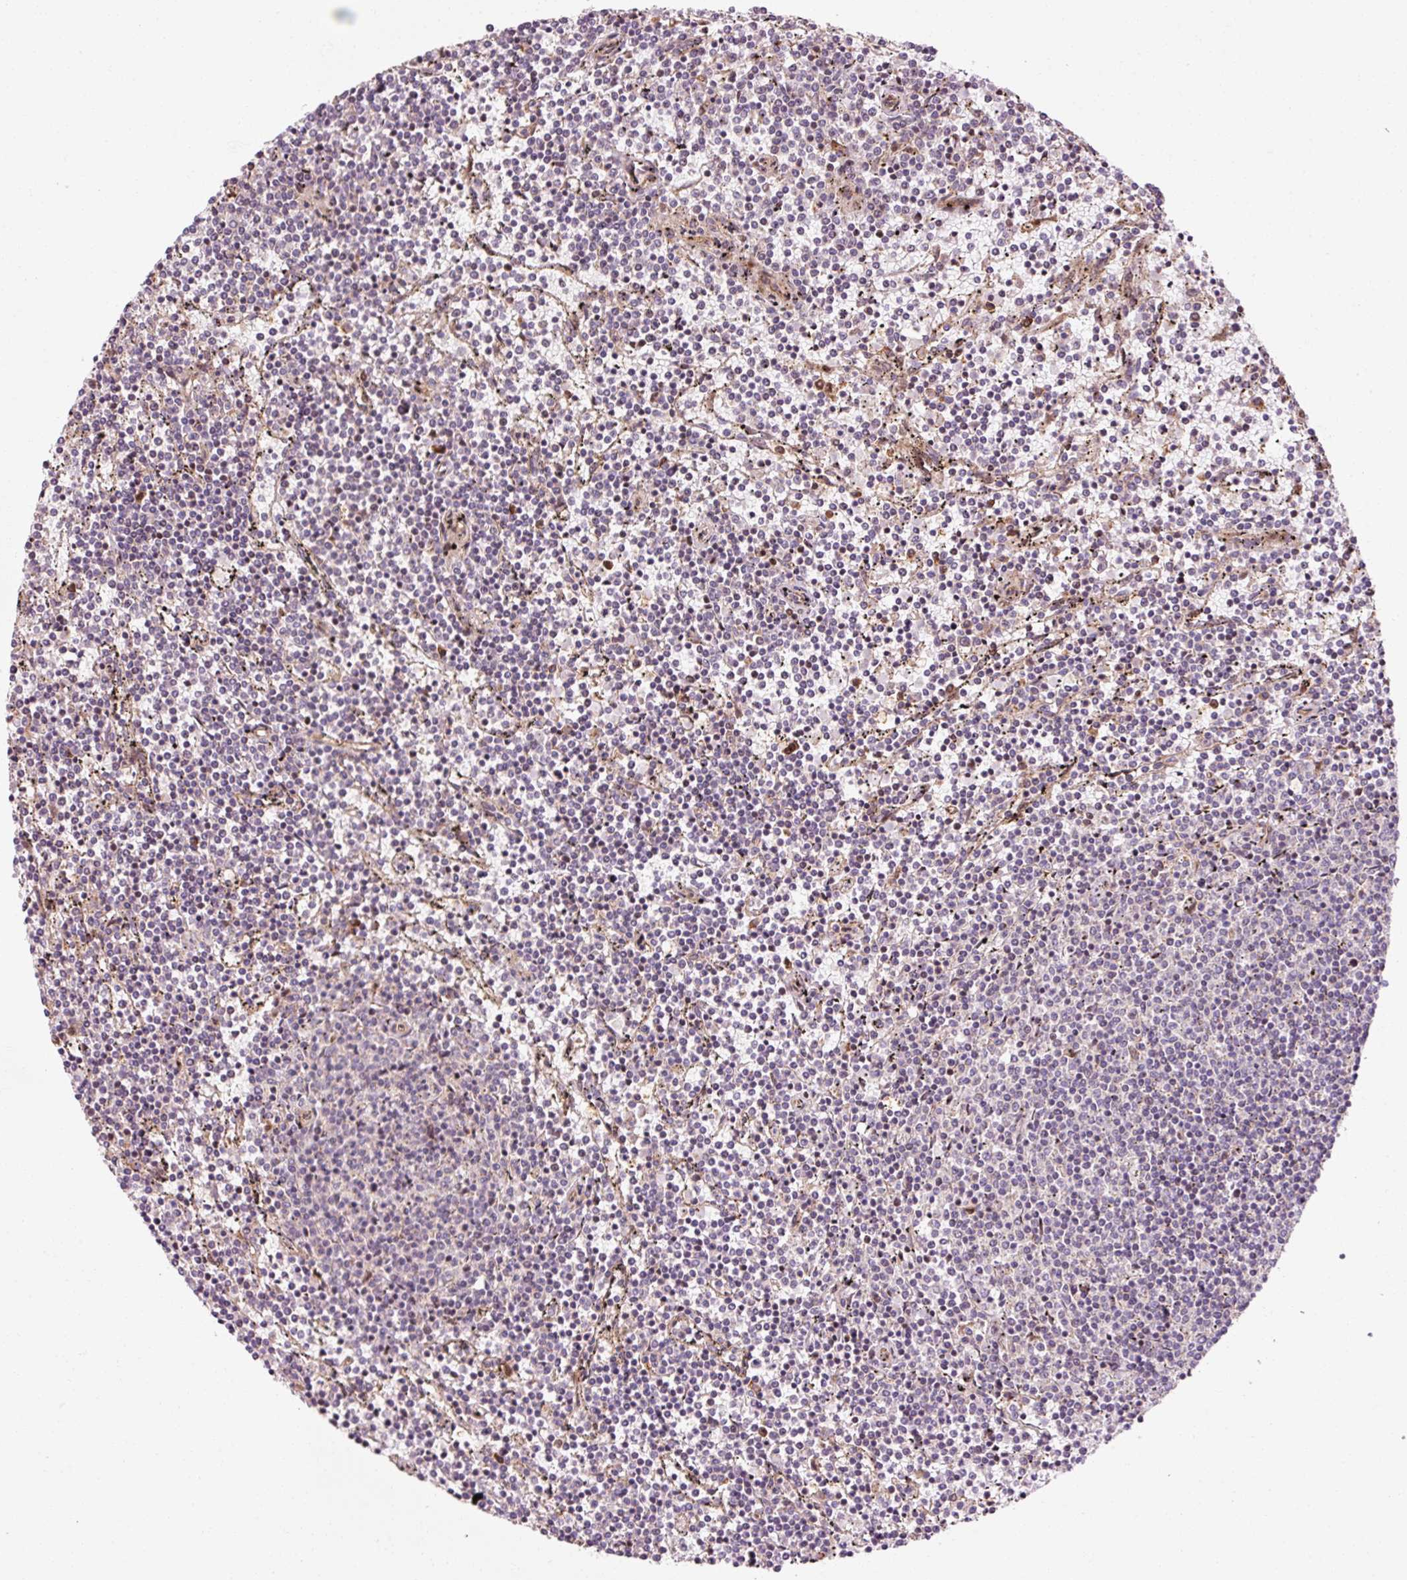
{"staining": {"intensity": "negative", "quantity": "none", "location": "none"}, "tissue": "lymphoma", "cell_type": "Tumor cells", "image_type": "cancer", "snomed": [{"axis": "morphology", "description": "Malignant lymphoma, non-Hodgkin's type, Low grade"}, {"axis": "topography", "description": "Spleen"}], "caption": "Tumor cells are negative for brown protein staining in malignant lymphoma, non-Hodgkin's type (low-grade). (DAB (3,3'-diaminobenzidine) IHC, high magnification).", "gene": "ANKRD20A1", "patient": {"sex": "female", "age": 50}}